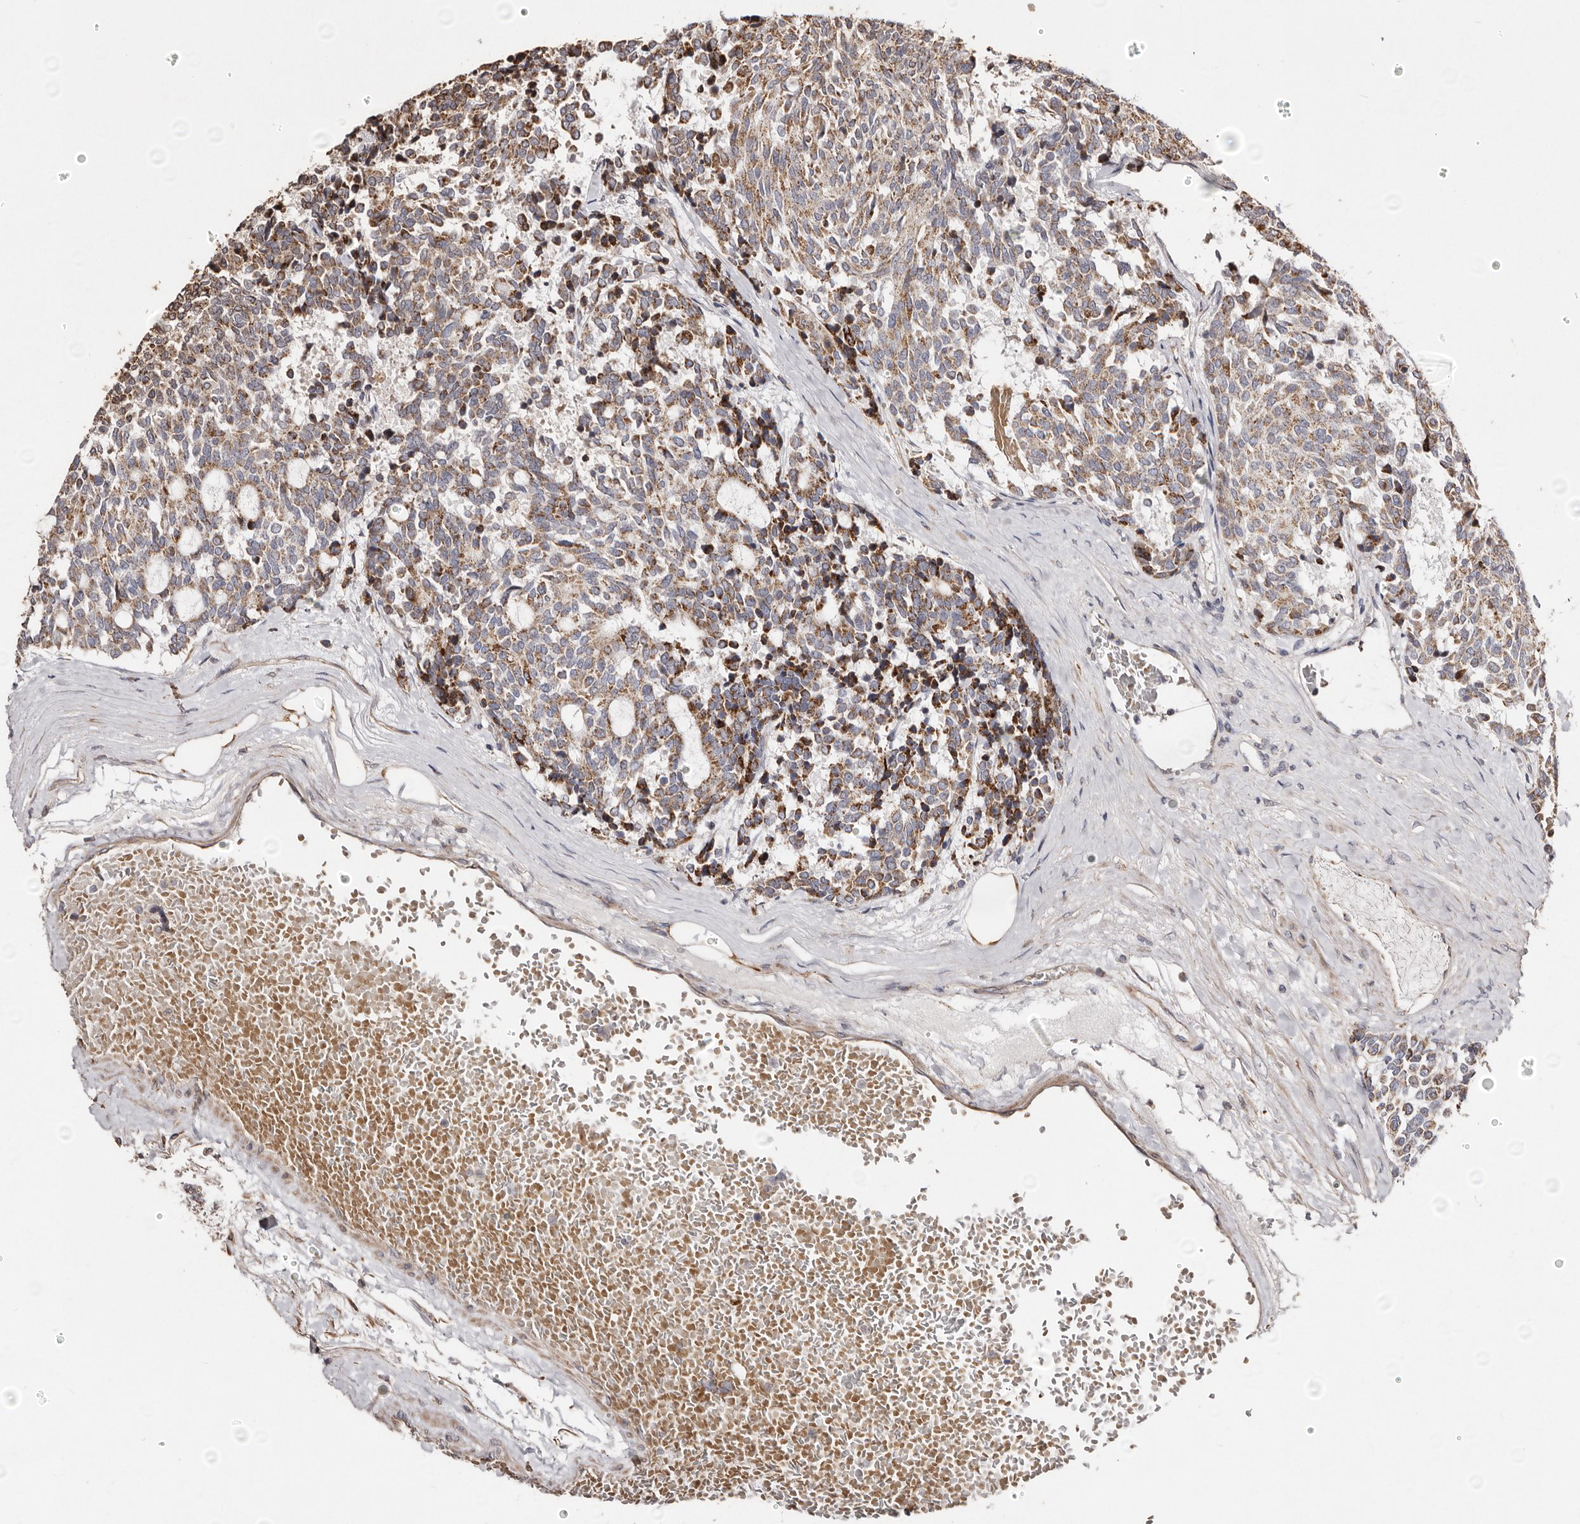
{"staining": {"intensity": "moderate", "quantity": ">75%", "location": "cytoplasmic/membranous"}, "tissue": "carcinoid", "cell_type": "Tumor cells", "image_type": "cancer", "snomed": [{"axis": "morphology", "description": "Carcinoid, malignant, NOS"}, {"axis": "topography", "description": "Pancreas"}], "caption": "The micrograph shows staining of carcinoid, revealing moderate cytoplasmic/membranous protein staining (brown color) within tumor cells.", "gene": "MACC1", "patient": {"sex": "female", "age": 54}}